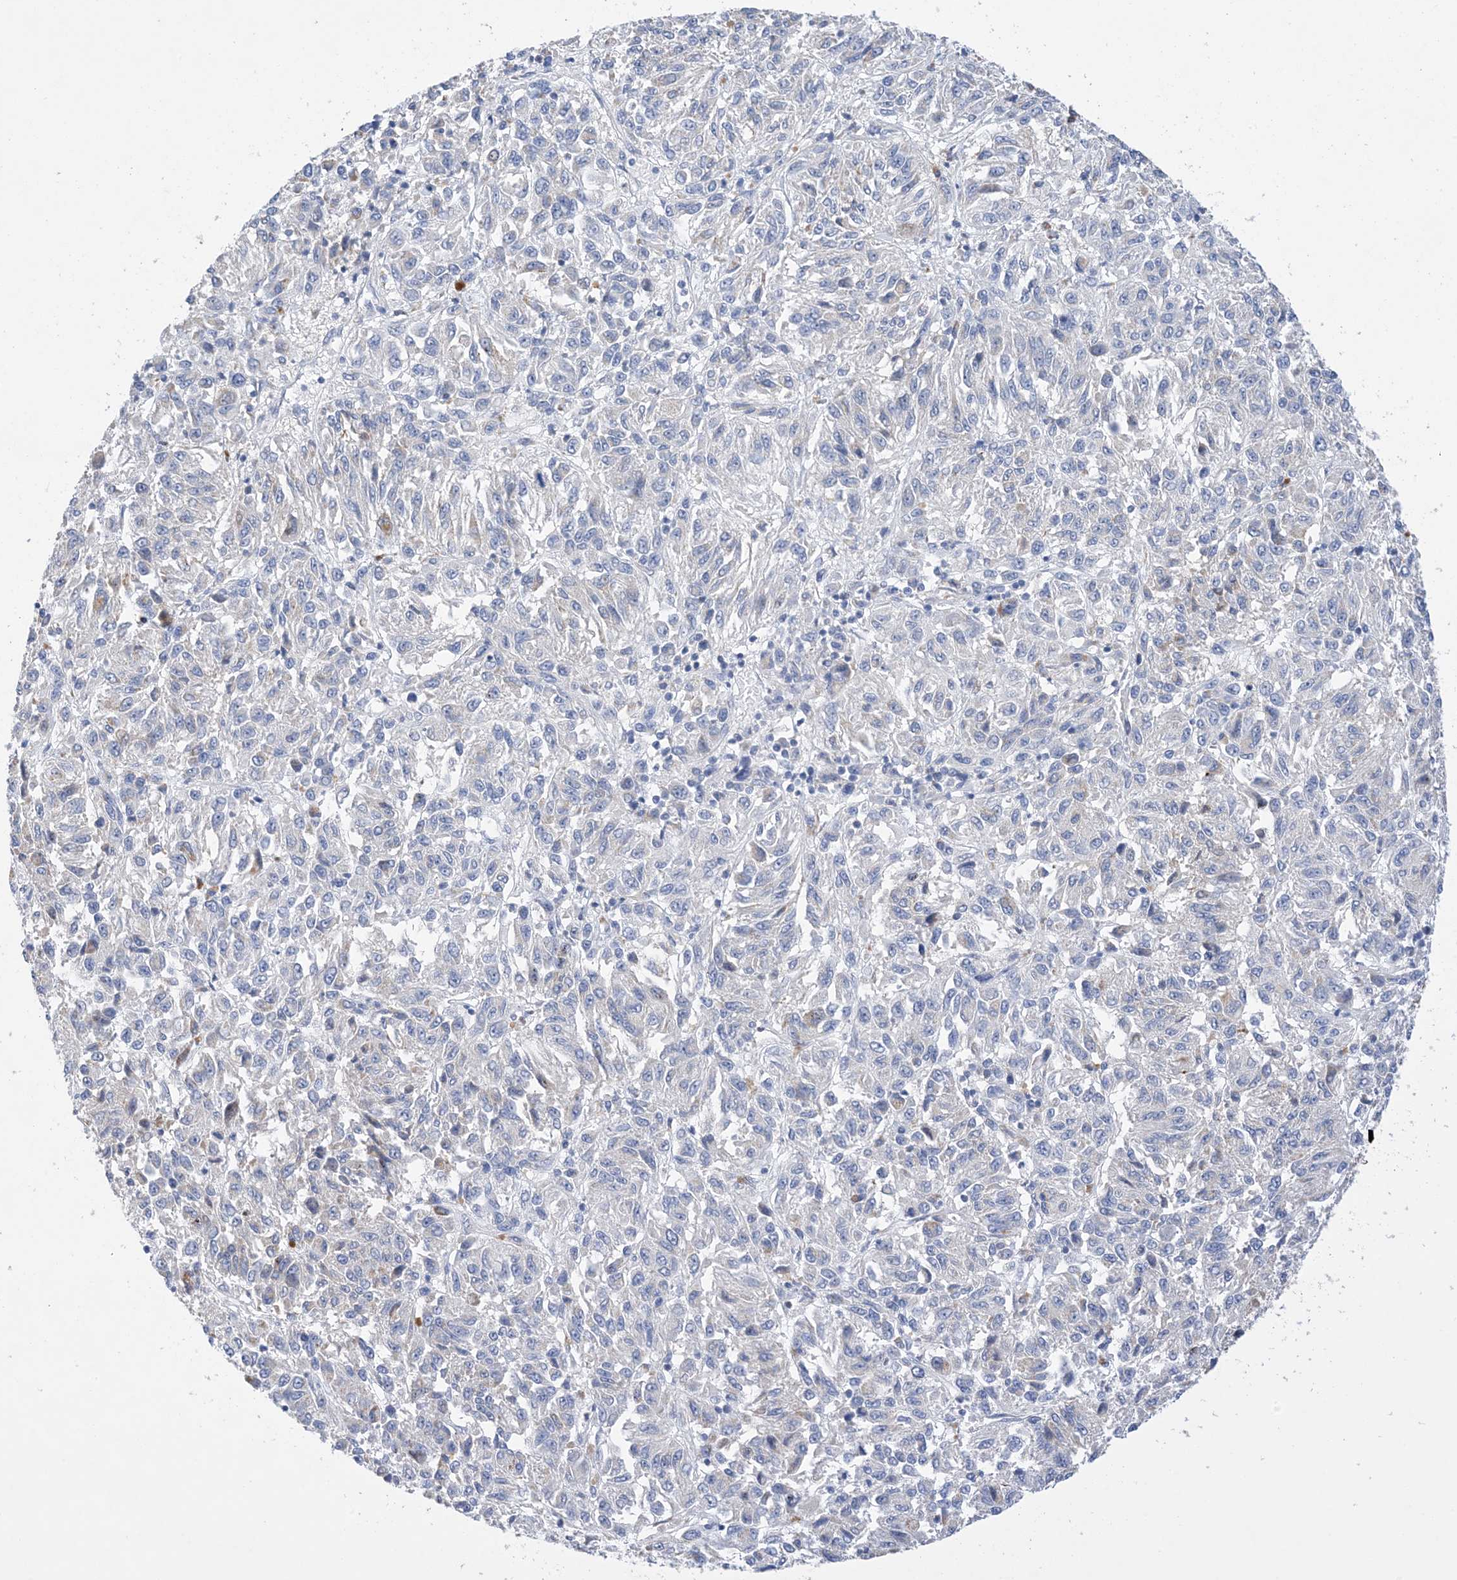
{"staining": {"intensity": "negative", "quantity": "none", "location": "none"}, "tissue": "melanoma", "cell_type": "Tumor cells", "image_type": "cancer", "snomed": [{"axis": "morphology", "description": "Malignant melanoma, Metastatic site"}, {"axis": "topography", "description": "Lung"}], "caption": "Melanoma was stained to show a protein in brown. There is no significant positivity in tumor cells. (IHC, brightfield microscopy, high magnification).", "gene": "PLK4", "patient": {"sex": "male", "age": 64}}